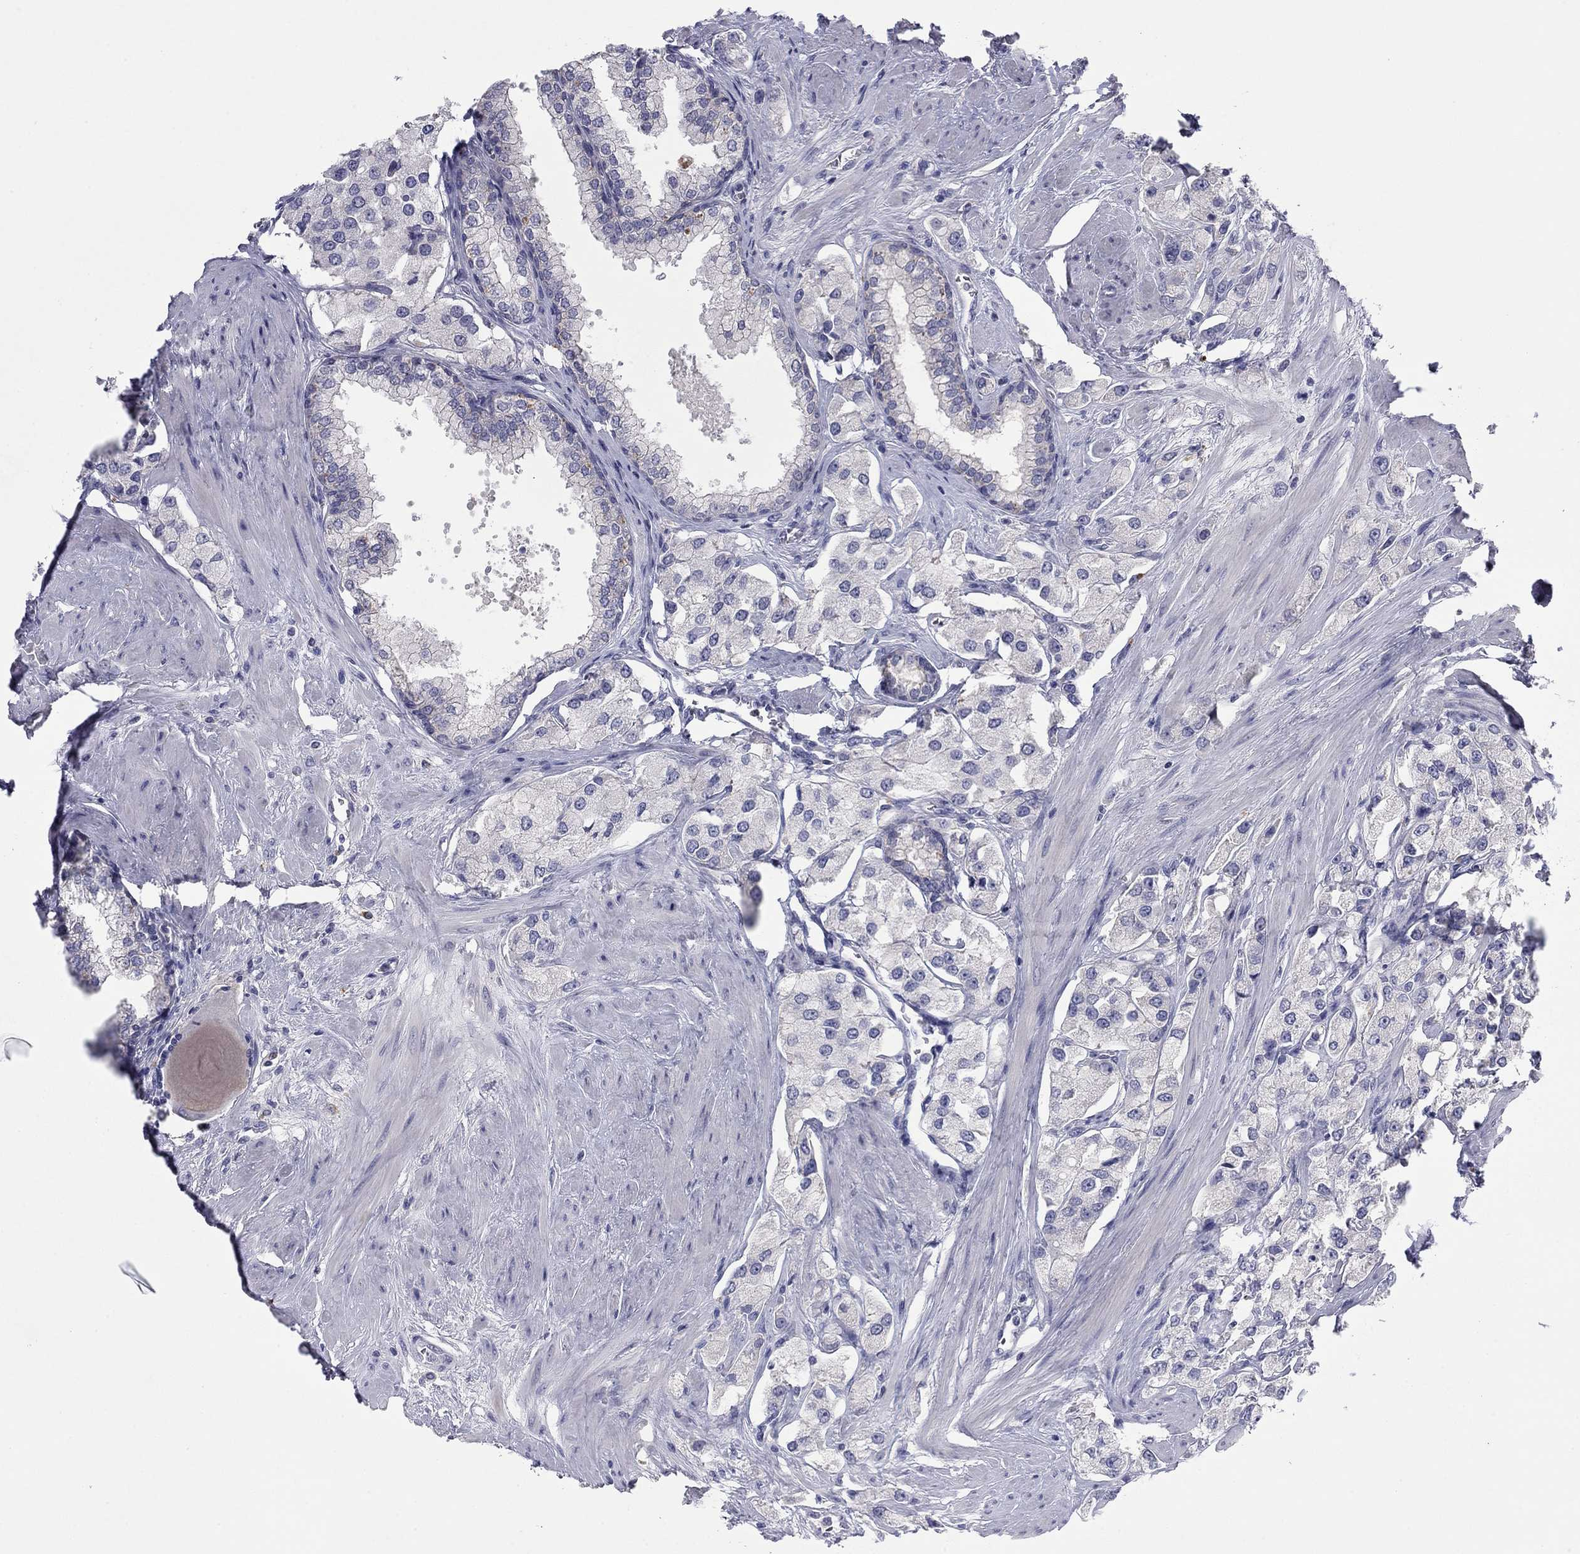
{"staining": {"intensity": "negative", "quantity": "none", "location": "none"}, "tissue": "prostate cancer", "cell_type": "Tumor cells", "image_type": "cancer", "snomed": [{"axis": "morphology", "description": "Adenocarcinoma, NOS"}, {"axis": "topography", "description": "Prostate and seminal vesicle, NOS"}, {"axis": "topography", "description": "Prostate"}], "caption": "A high-resolution histopathology image shows immunohistochemistry staining of prostate adenocarcinoma, which reveals no significant staining in tumor cells. (Stains: DAB IHC with hematoxylin counter stain, Microscopy: brightfield microscopy at high magnification).", "gene": "CNTNAP4", "patient": {"sex": "male", "age": 64}}